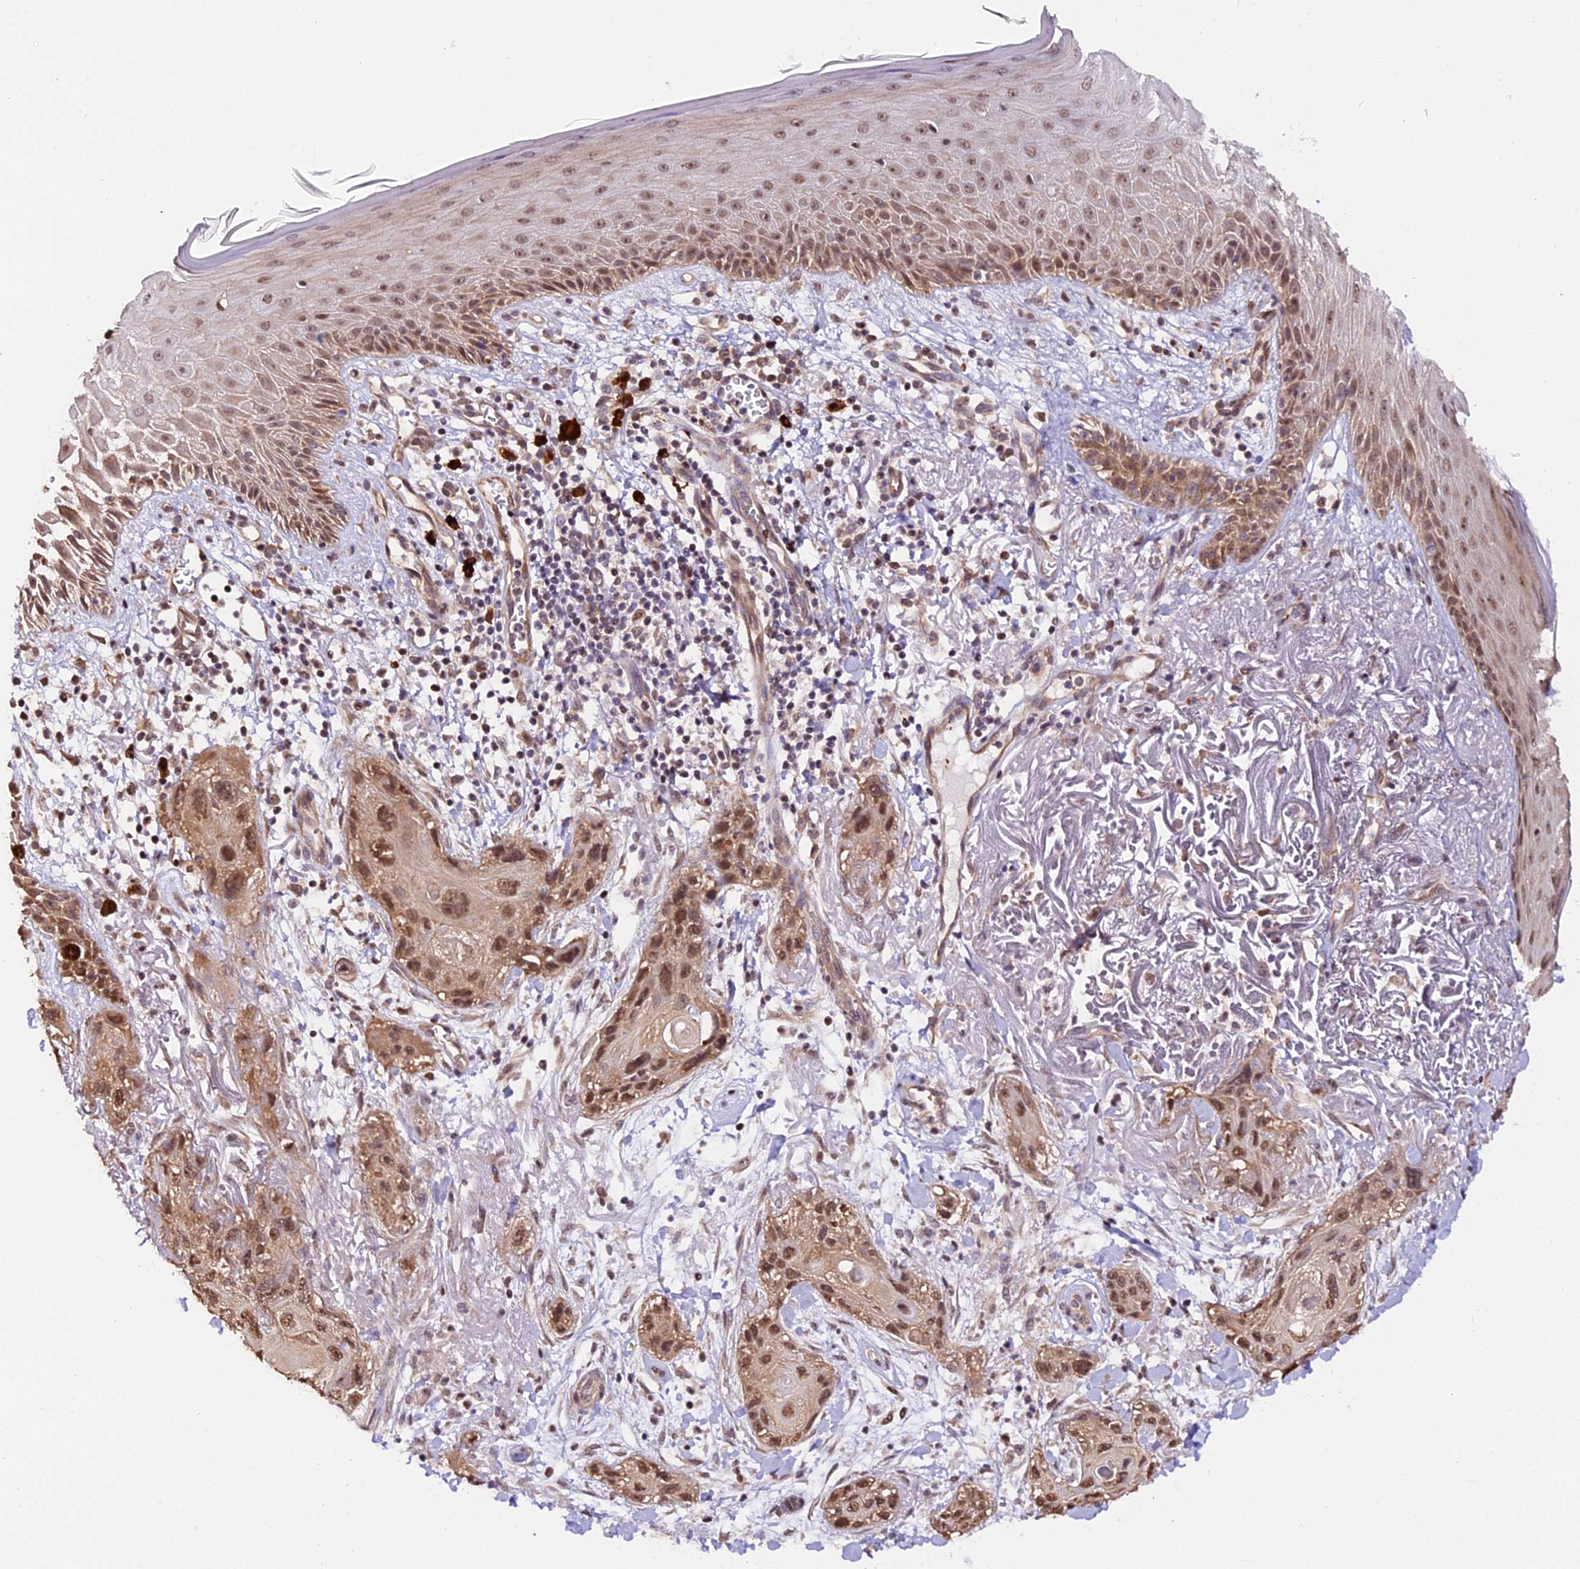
{"staining": {"intensity": "moderate", "quantity": ">75%", "location": "nuclear"}, "tissue": "skin cancer", "cell_type": "Tumor cells", "image_type": "cancer", "snomed": [{"axis": "morphology", "description": "Normal tissue, NOS"}, {"axis": "morphology", "description": "Squamous cell carcinoma, NOS"}, {"axis": "topography", "description": "Skin"}], "caption": "Immunohistochemical staining of human squamous cell carcinoma (skin) exhibits moderate nuclear protein positivity in about >75% of tumor cells. Nuclei are stained in blue.", "gene": "HERPUD1", "patient": {"sex": "male", "age": 72}}